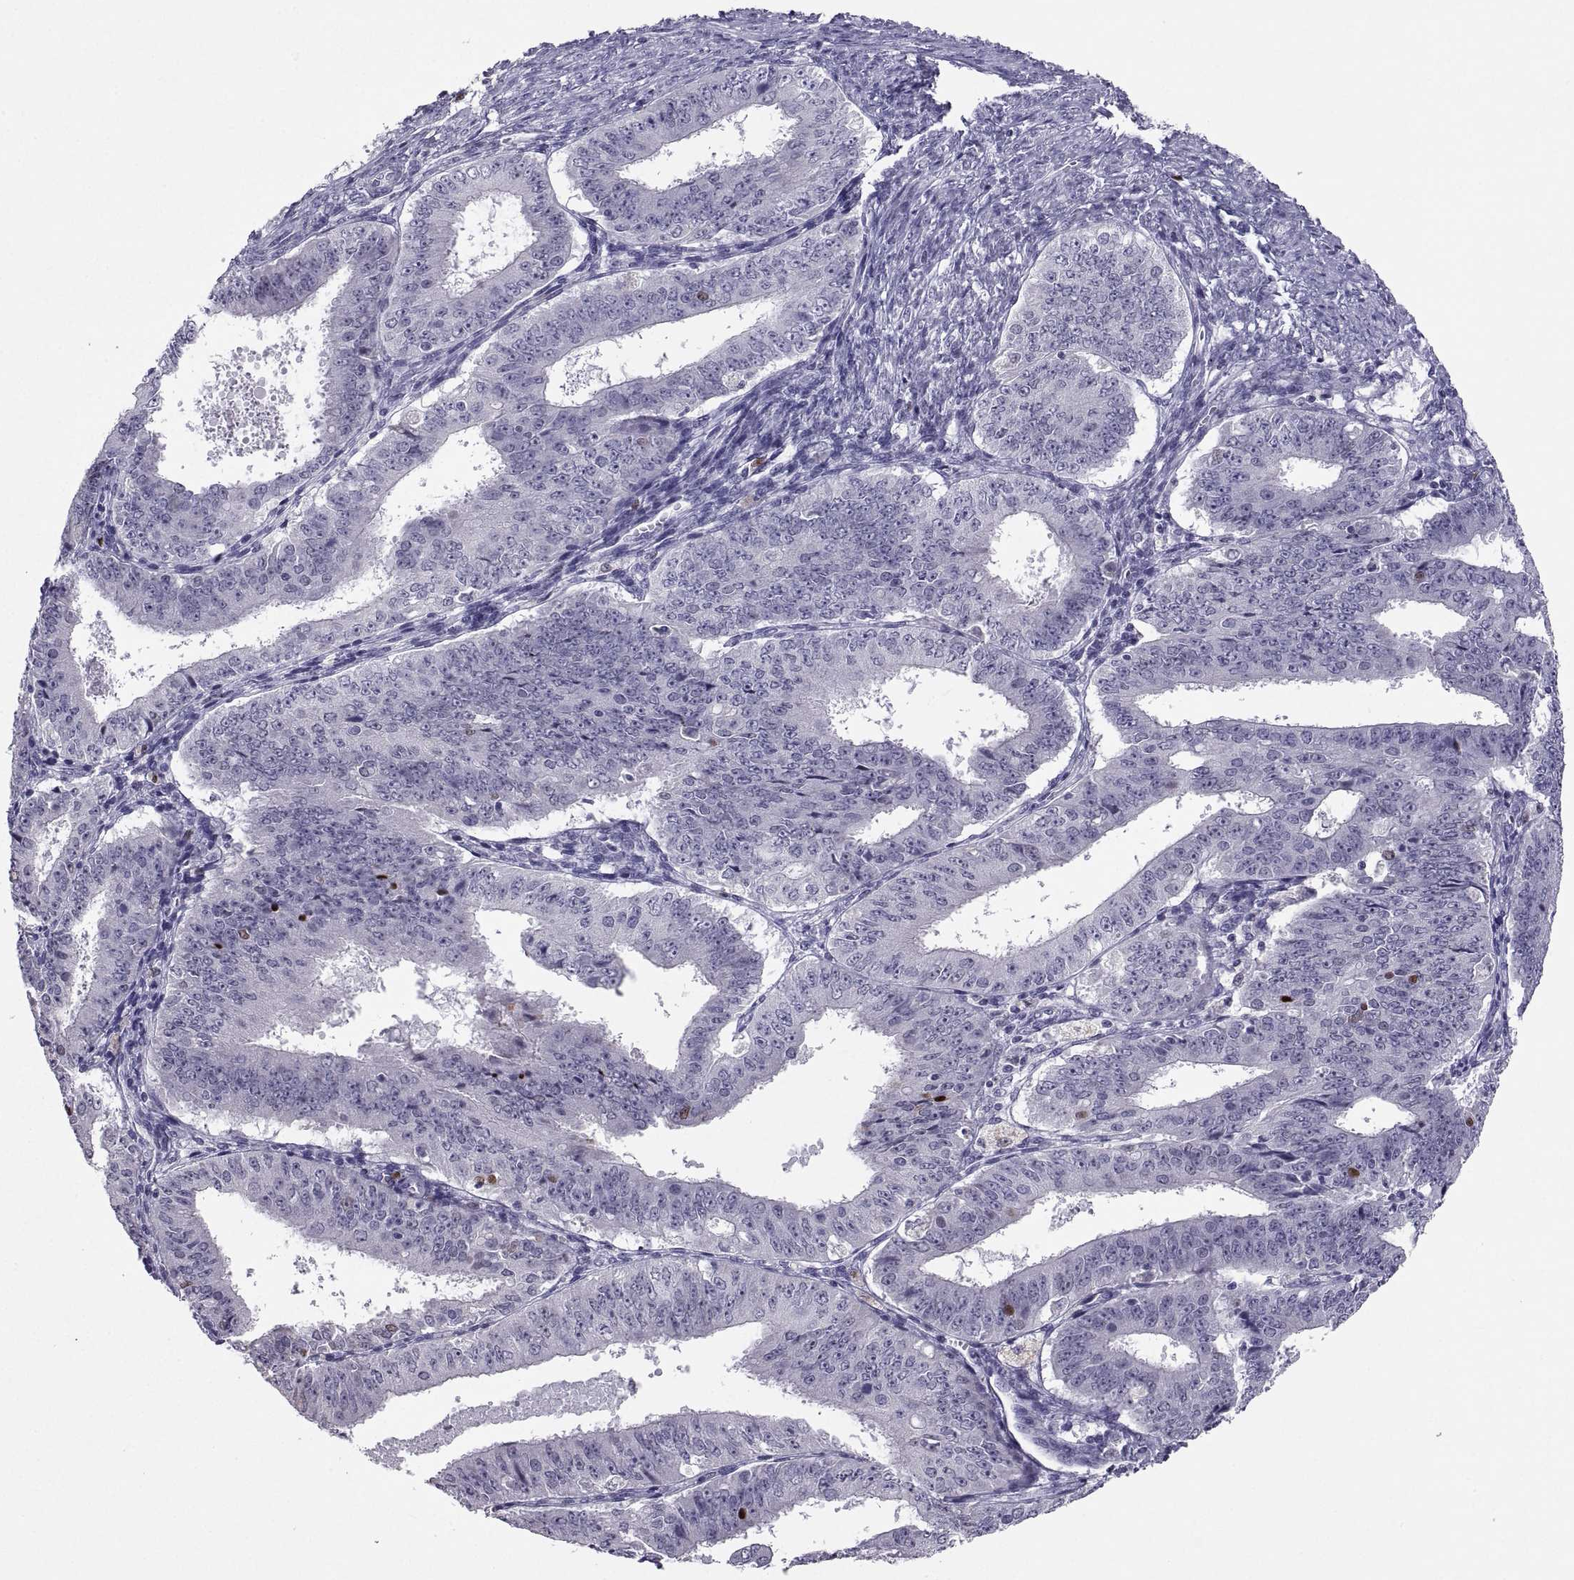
{"staining": {"intensity": "moderate", "quantity": "<25%", "location": "nuclear"}, "tissue": "ovarian cancer", "cell_type": "Tumor cells", "image_type": "cancer", "snomed": [{"axis": "morphology", "description": "Carcinoma, endometroid"}, {"axis": "topography", "description": "Ovary"}], "caption": "Protein staining shows moderate nuclear positivity in about <25% of tumor cells in endometroid carcinoma (ovarian). The staining was performed using DAB, with brown indicating positive protein expression. Nuclei are stained blue with hematoxylin.", "gene": "SOX21", "patient": {"sex": "female", "age": 42}}